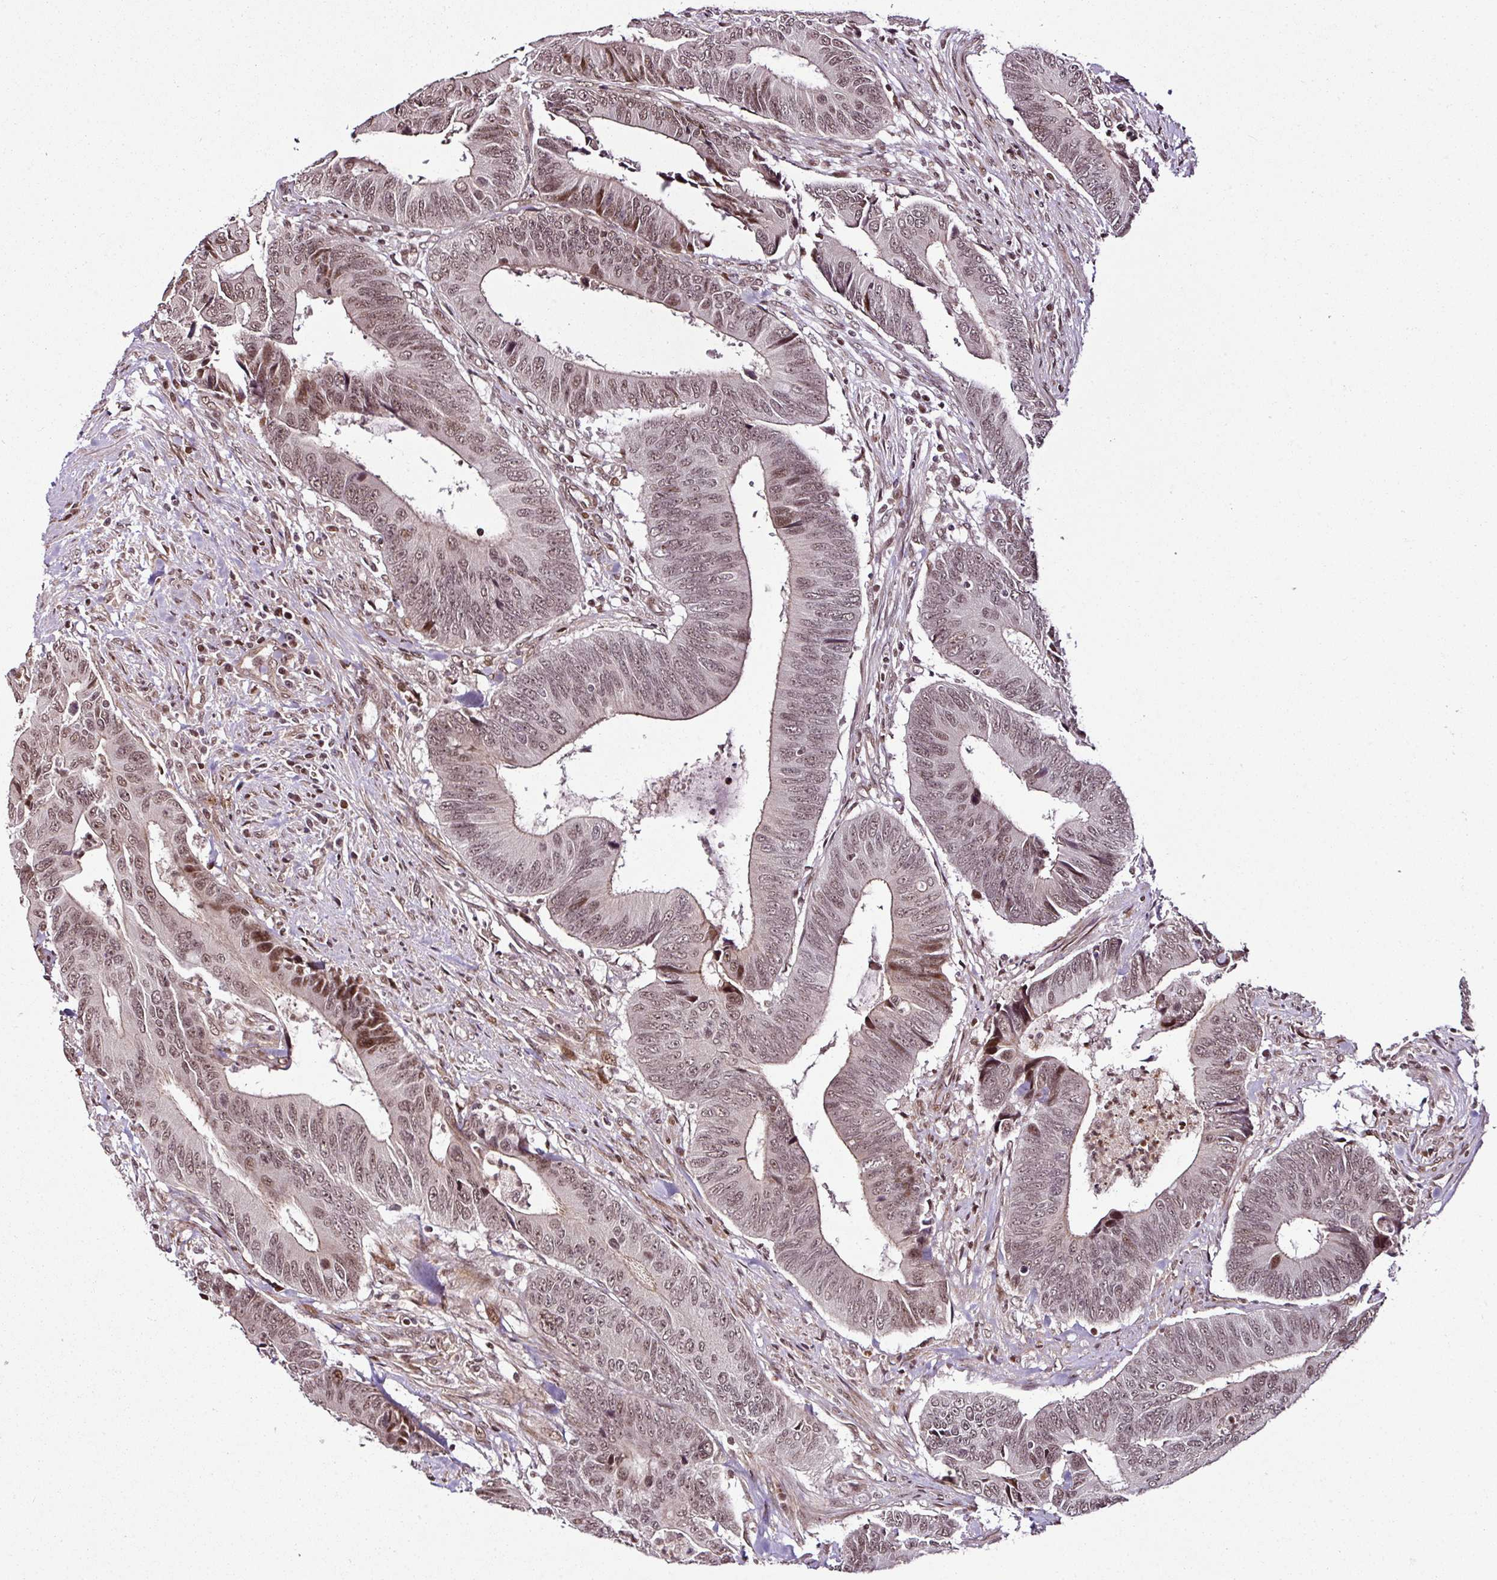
{"staining": {"intensity": "weak", "quantity": ">75%", "location": "nuclear"}, "tissue": "colorectal cancer", "cell_type": "Tumor cells", "image_type": "cancer", "snomed": [{"axis": "morphology", "description": "Adenocarcinoma, NOS"}, {"axis": "topography", "description": "Colon"}], "caption": "IHC micrograph of adenocarcinoma (colorectal) stained for a protein (brown), which exhibits low levels of weak nuclear expression in about >75% of tumor cells.", "gene": "COPRS", "patient": {"sex": "male", "age": 87}}